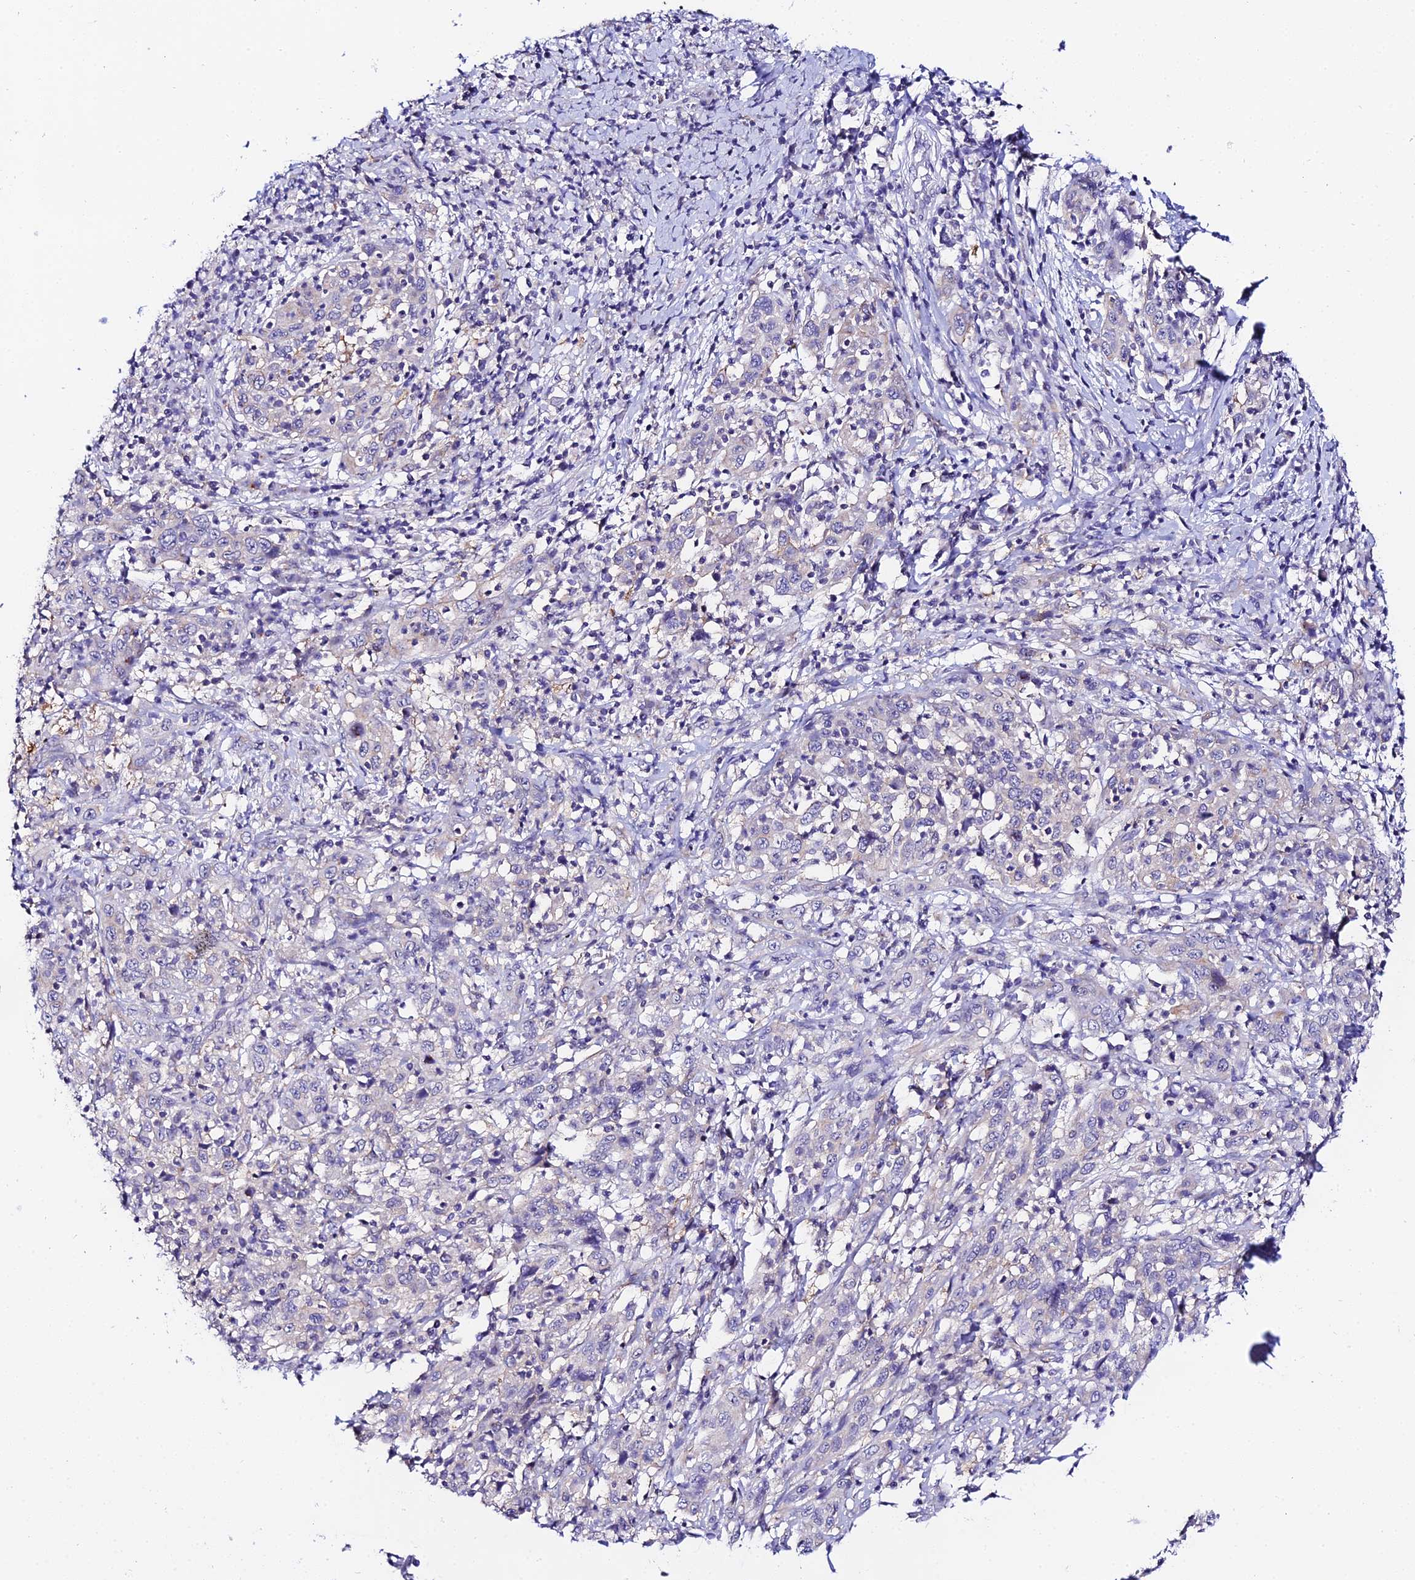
{"staining": {"intensity": "negative", "quantity": "none", "location": "none"}, "tissue": "cervical cancer", "cell_type": "Tumor cells", "image_type": "cancer", "snomed": [{"axis": "morphology", "description": "Squamous cell carcinoma, NOS"}, {"axis": "topography", "description": "Cervix"}], "caption": "DAB immunohistochemical staining of cervical squamous cell carcinoma shows no significant staining in tumor cells.", "gene": "ATG16L2", "patient": {"sex": "female", "age": 46}}